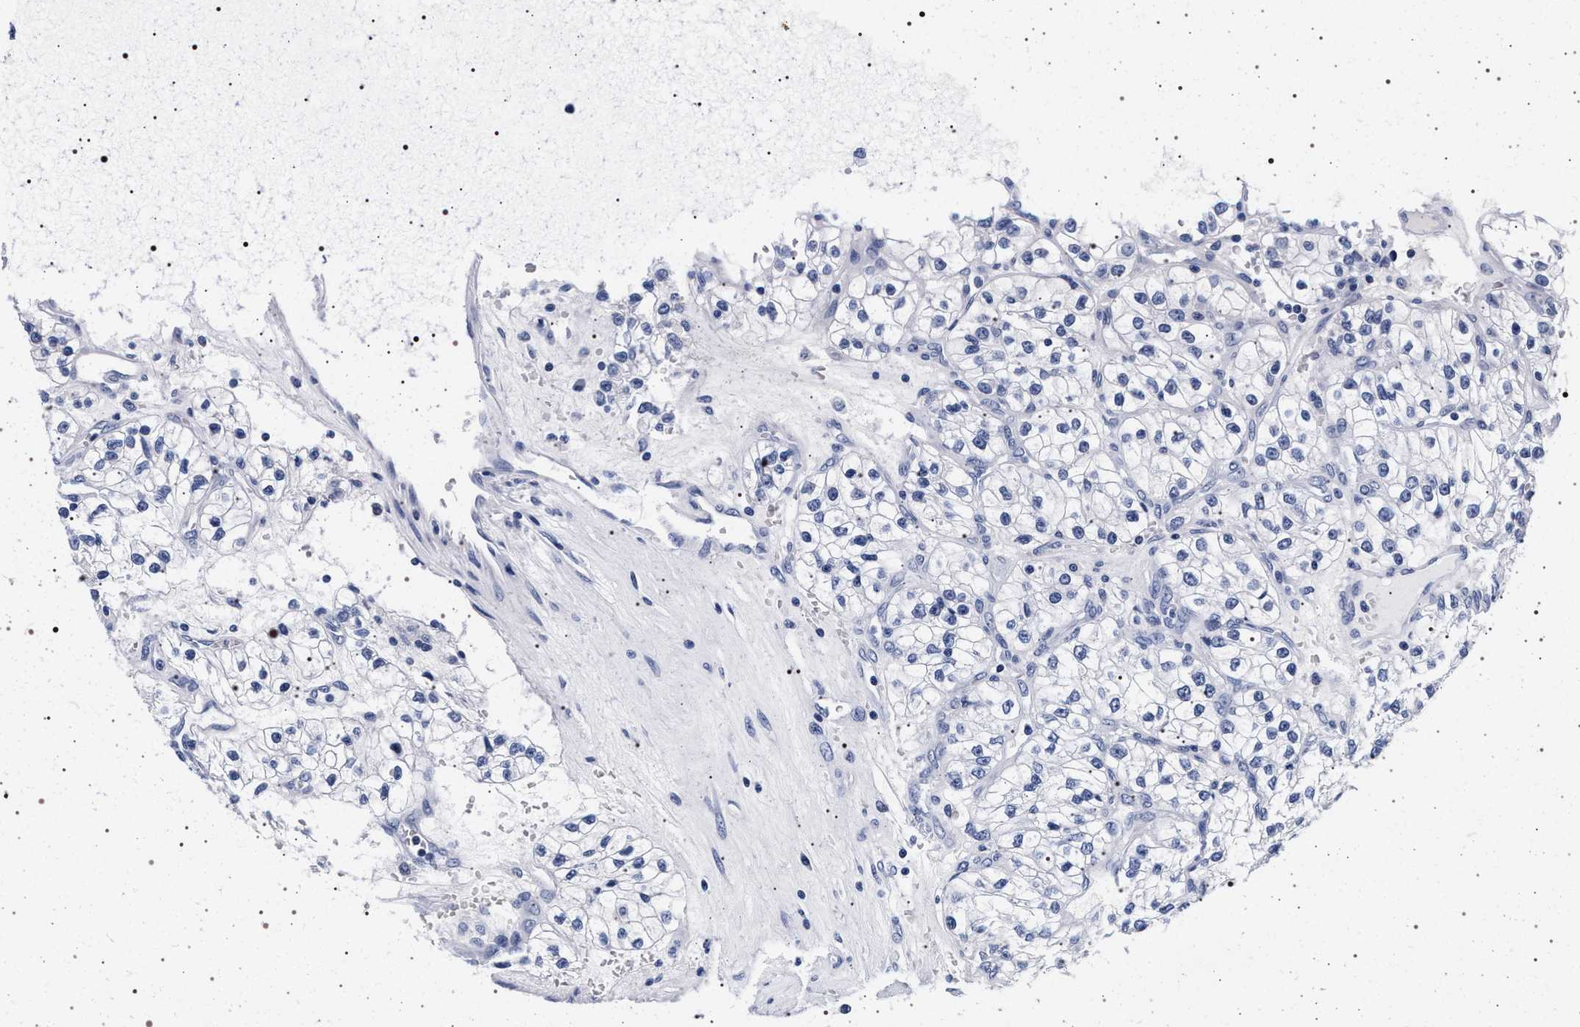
{"staining": {"intensity": "negative", "quantity": "none", "location": "none"}, "tissue": "renal cancer", "cell_type": "Tumor cells", "image_type": "cancer", "snomed": [{"axis": "morphology", "description": "Adenocarcinoma, NOS"}, {"axis": "topography", "description": "Kidney"}], "caption": "This is an immunohistochemistry histopathology image of human adenocarcinoma (renal). There is no positivity in tumor cells.", "gene": "SYN1", "patient": {"sex": "female", "age": 57}}